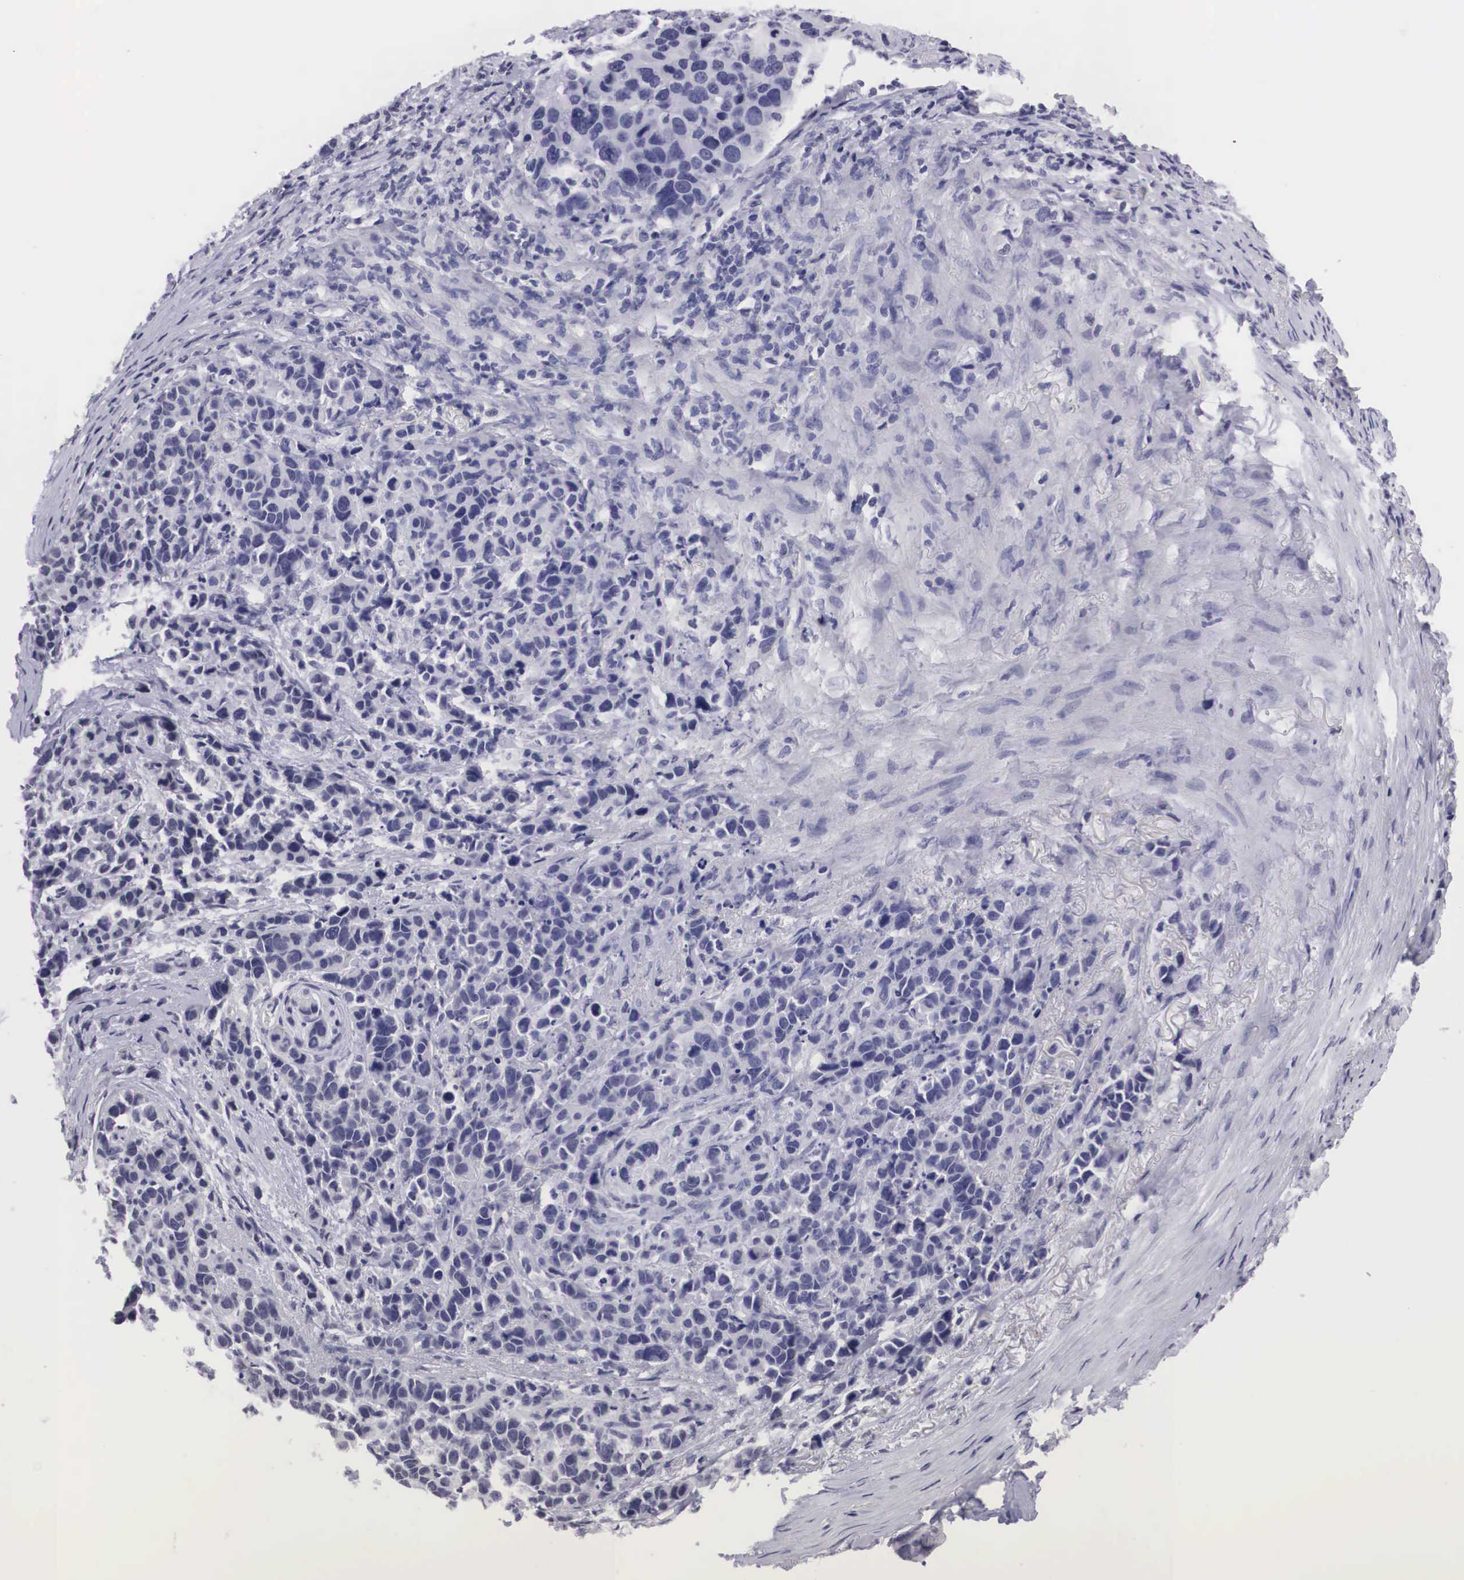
{"staining": {"intensity": "negative", "quantity": "none", "location": "none"}, "tissue": "stomach cancer", "cell_type": "Tumor cells", "image_type": "cancer", "snomed": [{"axis": "morphology", "description": "Adenocarcinoma, NOS"}, {"axis": "topography", "description": "Stomach, upper"}], "caption": "There is no significant staining in tumor cells of adenocarcinoma (stomach). (Stains: DAB (3,3'-diaminobenzidine) immunohistochemistry (IHC) with hematoxylin counter stain, Microscopy: brightfield microscopy at high magnification).", "gene": "C22orf31", "patient": {"sex": "male", "age": 71}}